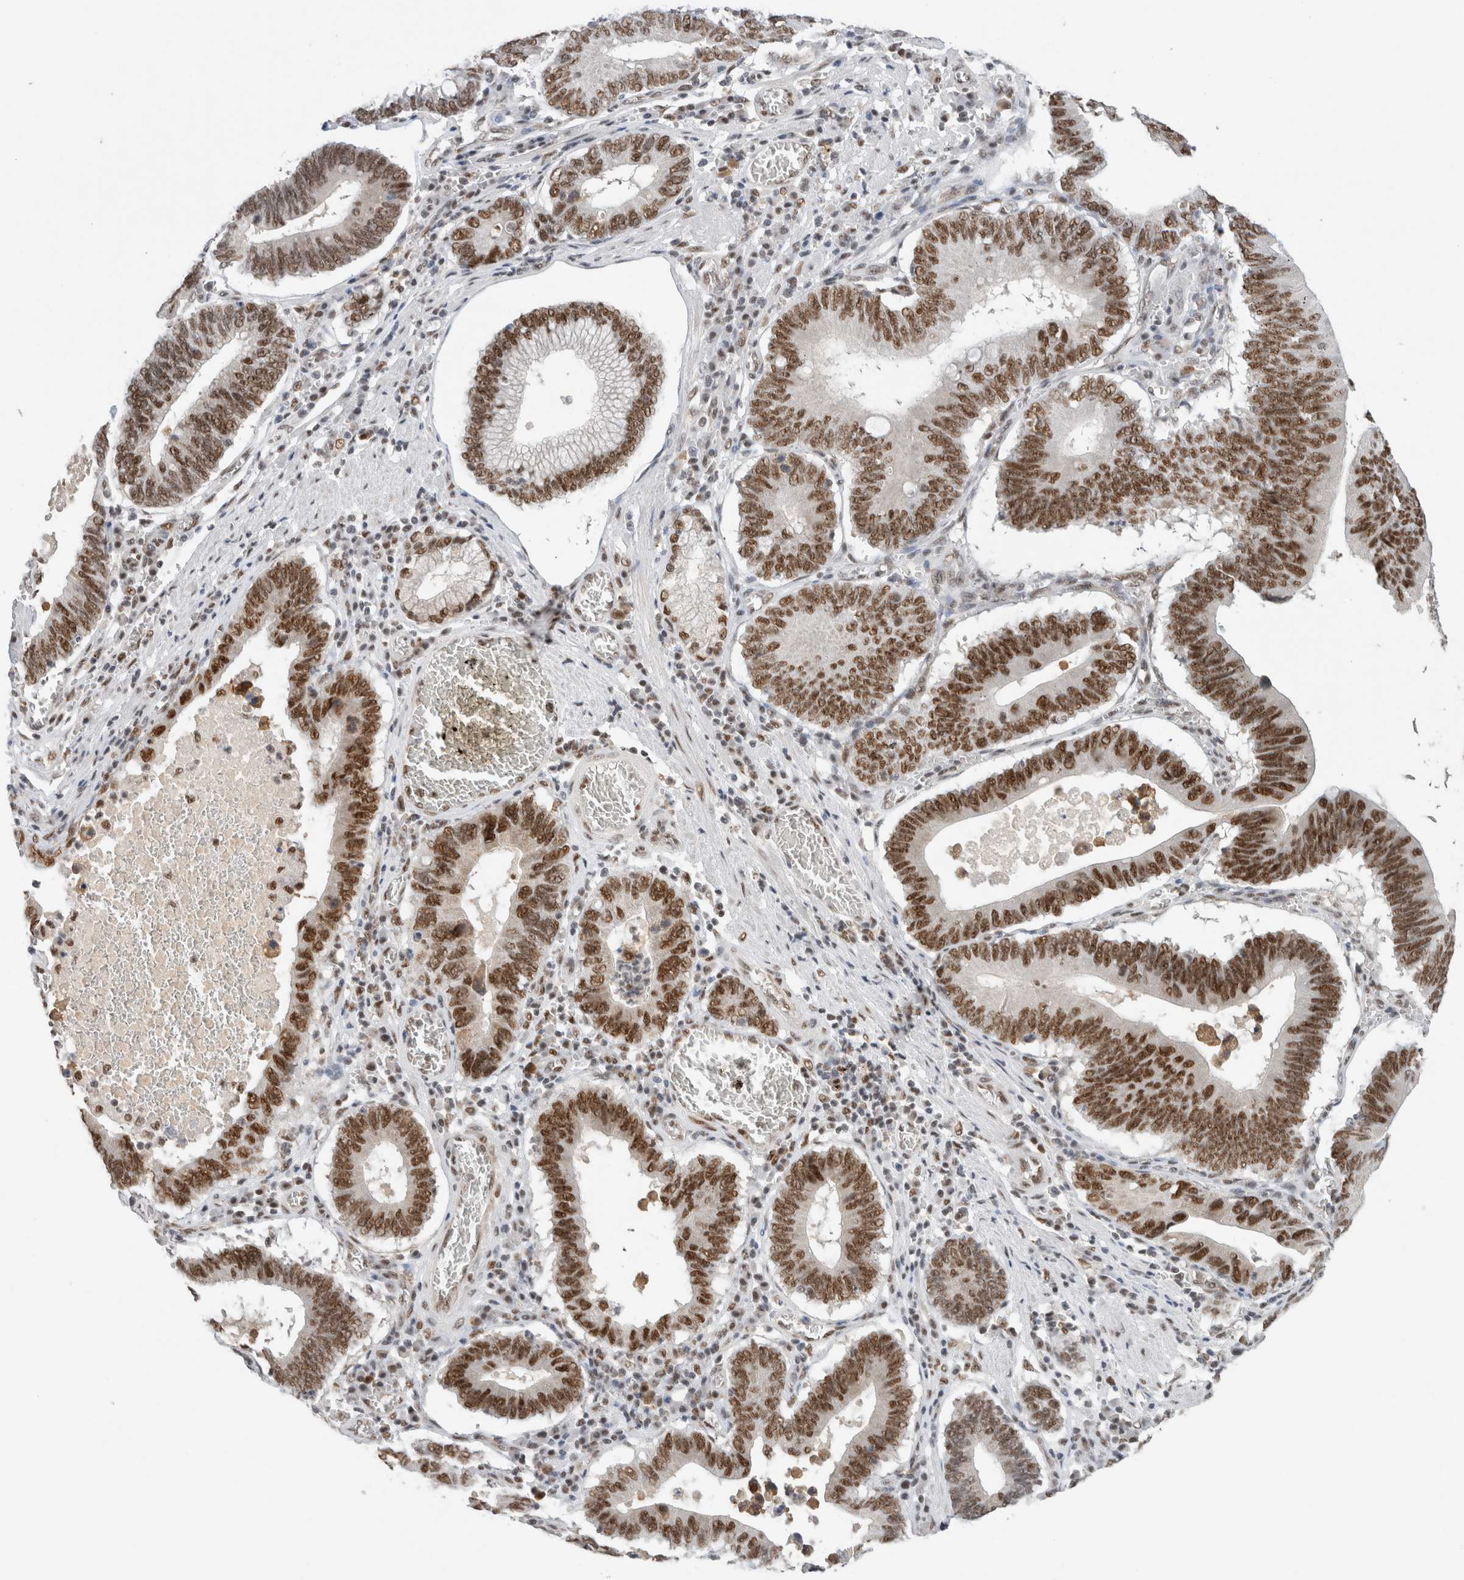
{"staining": {"intensity": "strong", "quantity": ">75%", "location": "nuclear"}, "tissue": "stomach cancer", "cell_type": "Tumor cells", "image_type": "cancer", "snomed": [{"axis": "morphology", "description": "Adenocarcinoma, NOS"}, {"axis": "topography", "description": "Stomach"}, {"axis": "topography", "description": "Gastric cardia"}], "caption": "Protein staining shows strong nuclear positivity in about >75% of tumor cells in stomach cancer (adenocarcinoma).", "gene": "DDX42", "patient": {"sex": "male", "age": 59}}